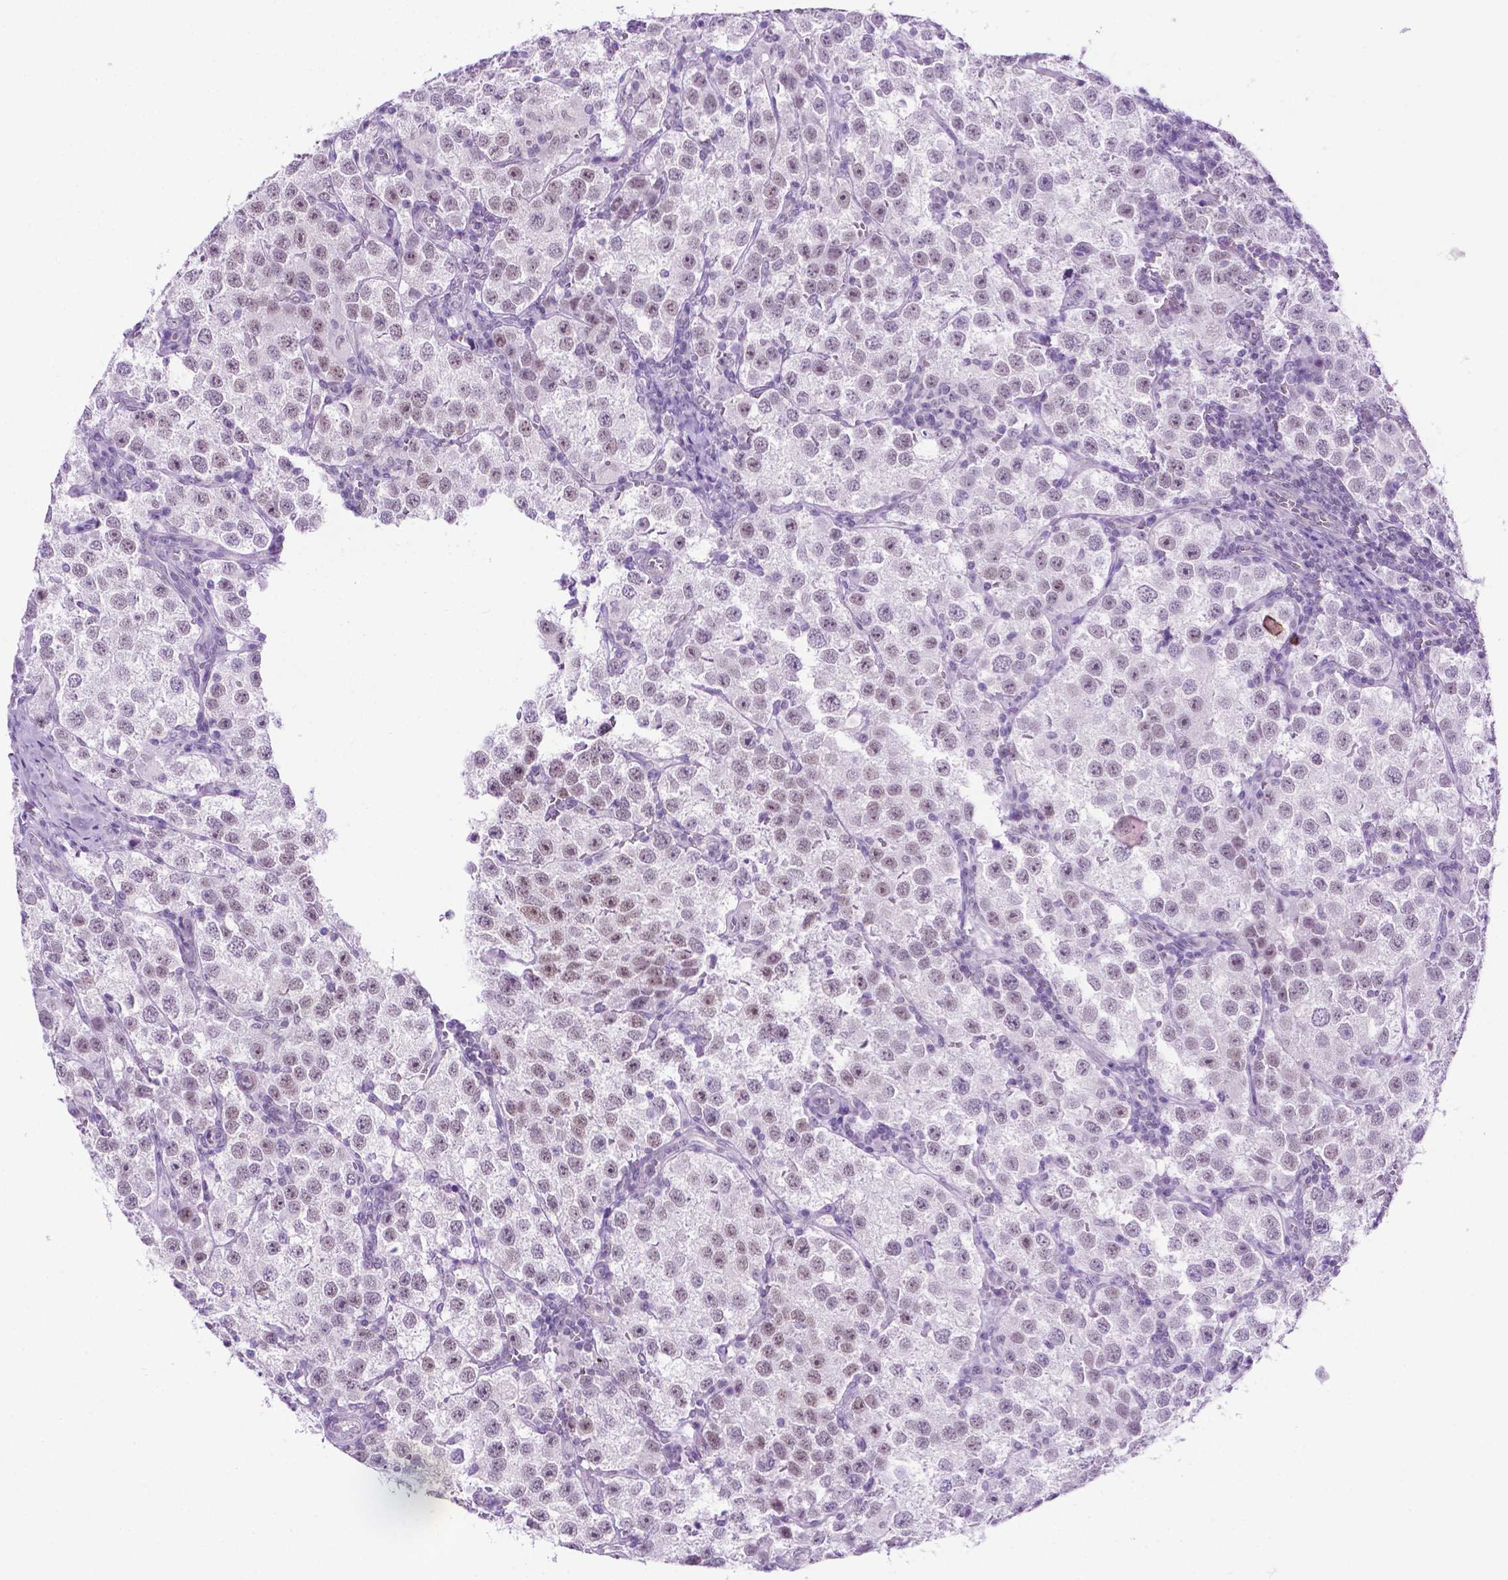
{"staining": {"intensity": "weak", "quantity": "<25%", "location": "nuclear"}, "tissue": "testis cancer", "cell_type": "Tumor cells", "image_type": "cancer", "snomed": [{"axis": "morphology", "description": "Seminoma, NOS"}, {"axis": "topography", "description": "Testis"}], "caption": "Protein analysis of testis cancer reveals no significant expression in tumor cells.", "gene": "TACSTD2", "patient": {"sex": "male", "age": 37}}